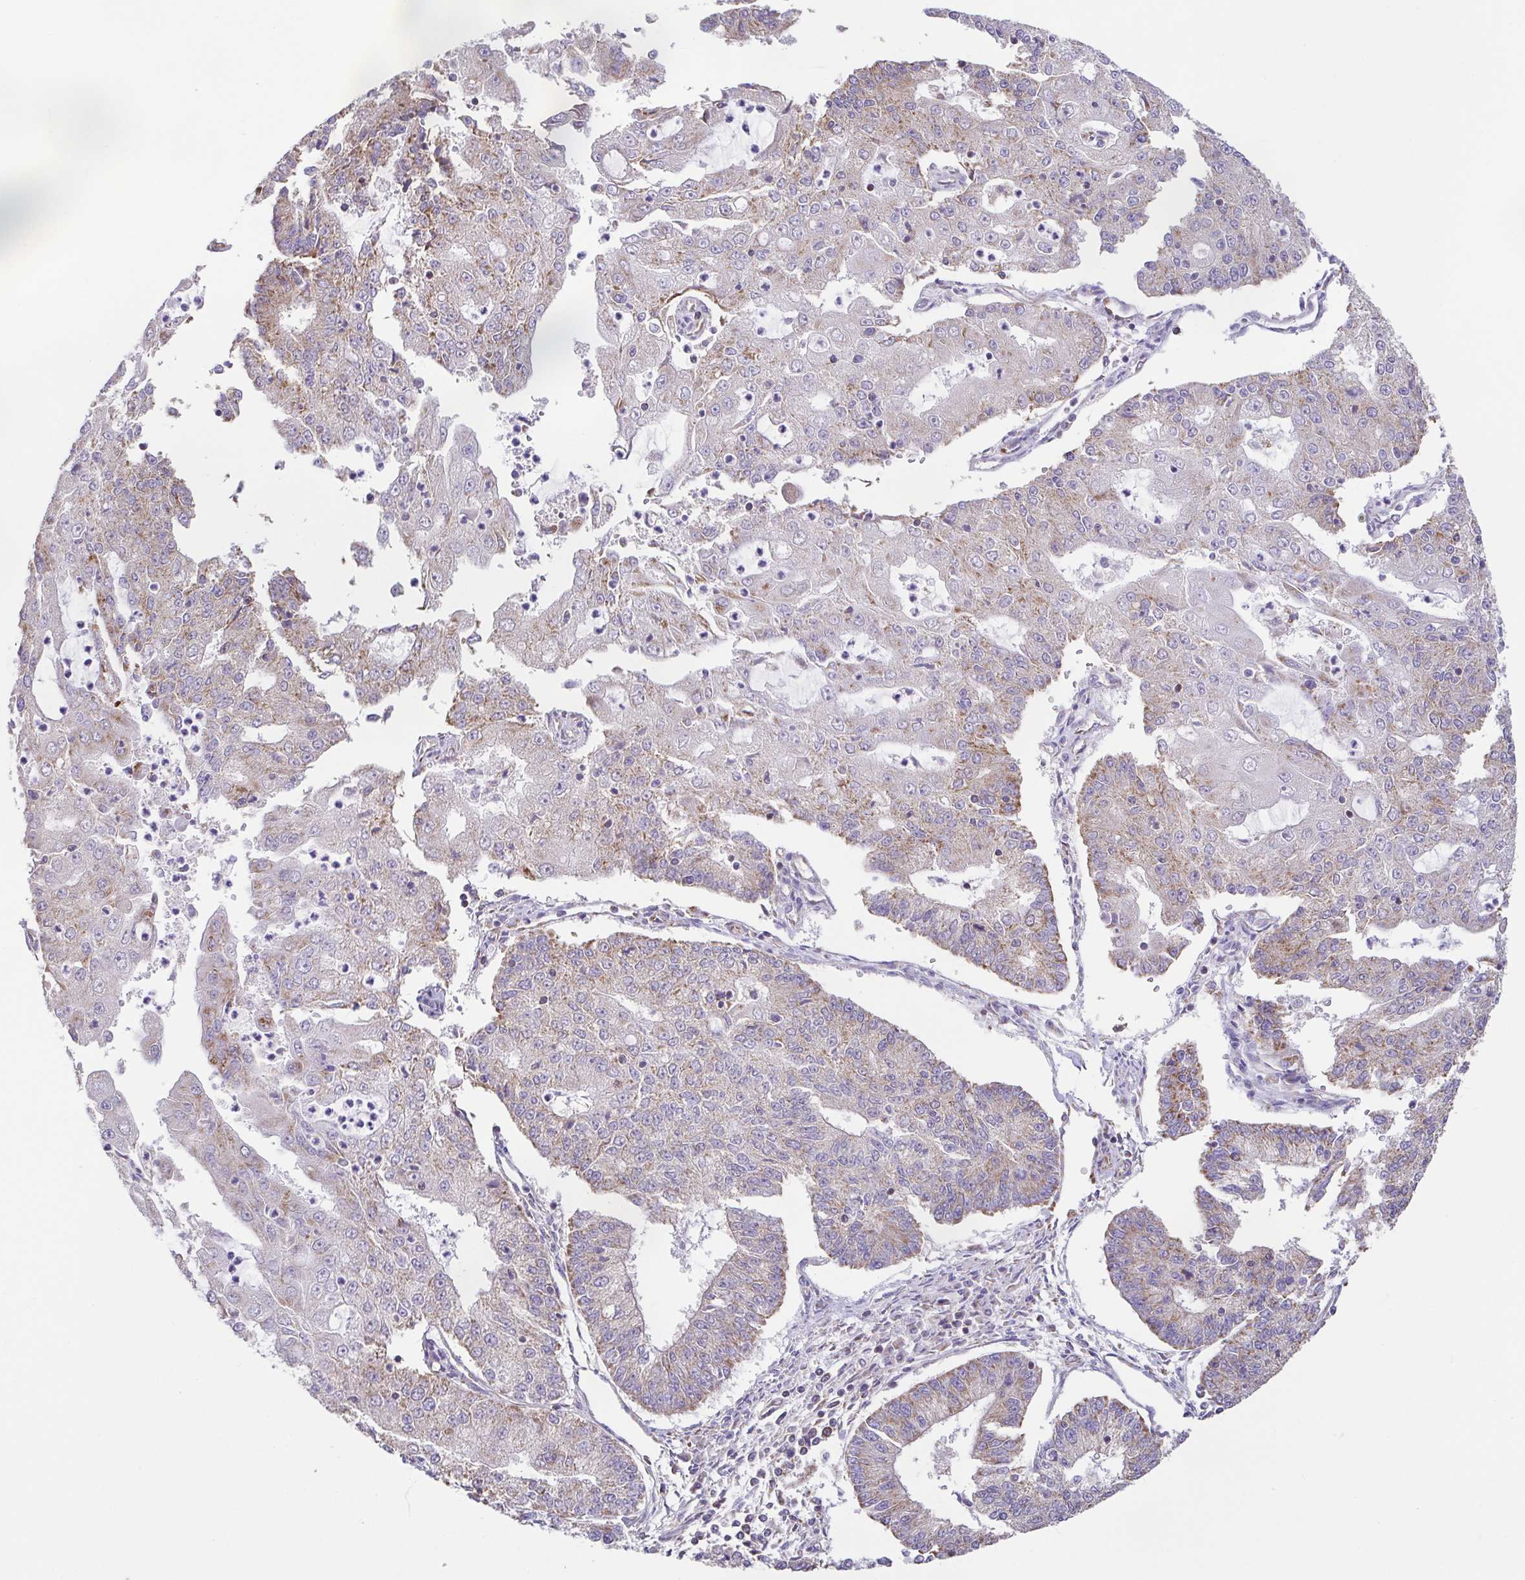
{"staining": {"intensity": "moderate", "quantity": ">75%", "location": "cytoplasmic/membranous"}, "tissue": "endometrial cancer", "cell_type": "Tumor cells", "image_type": "cancer", "snomed": [{"axis": "morphology", "description": "Adenocarcinoma, NOS"}, {"axis": "topography", "description": "Endometrium"}], "caption": "Immunohistochemistry (DAB) staining of human endometrial cancer demonstrates moderate cytoplasmic/membranous protein positivity in approximately >75% of tumor cells. (DAB (3,3'-diaminobenzidine) = brown stain, brightfield microscopy at high magnification).", "gene": "GINM1", "patient": {"sex": "female", "age": 56}}